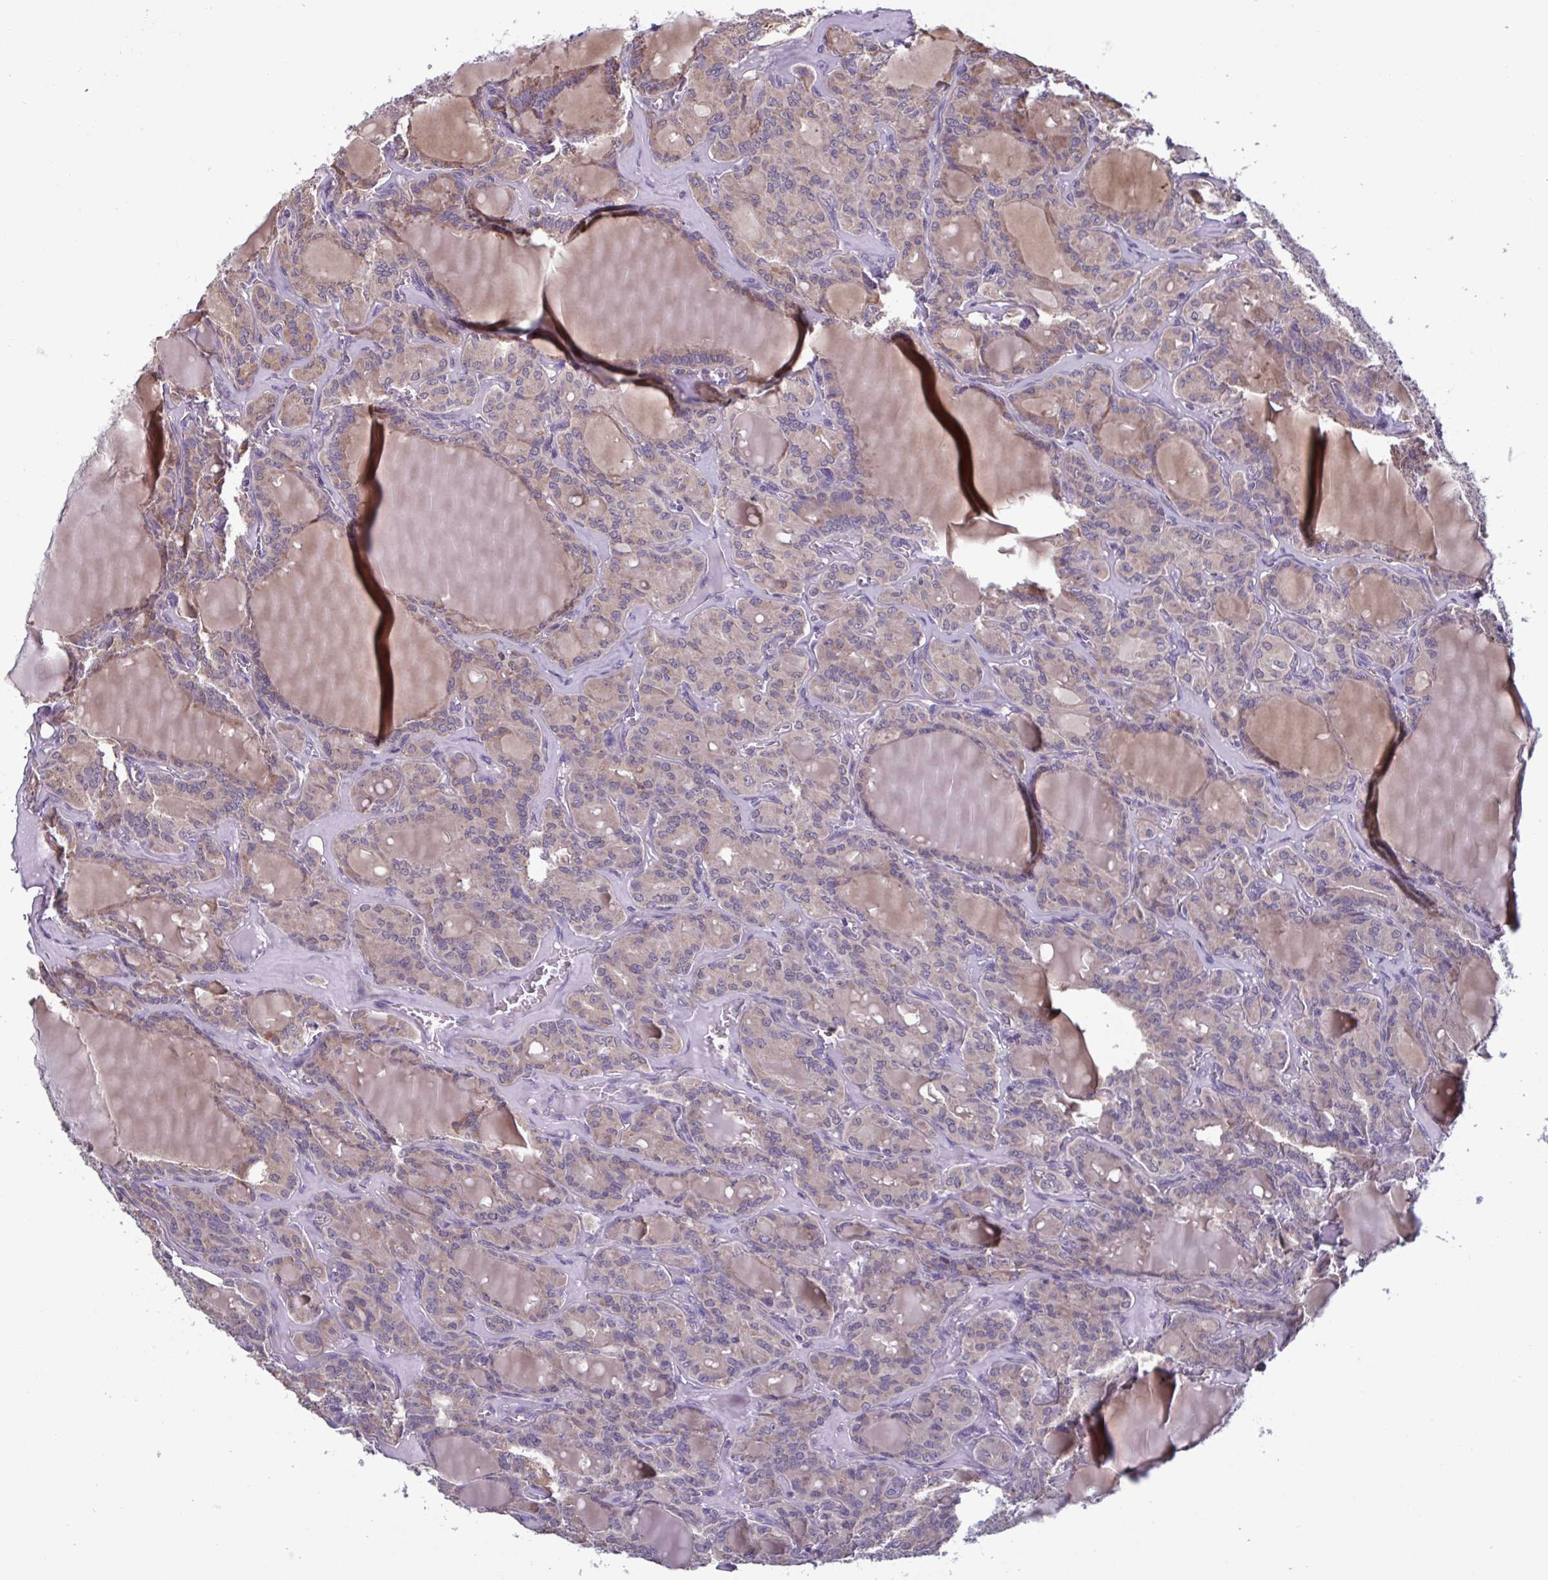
{"staining": {"intensity": "weak", "quantity": "25%-75%", "location": "cytoplasmic/membranous"}, "tissue": "thyroid cancer", "cell_type": "Tumor cells", "image_type": "cancer", "snomed": [{"axis": "morphology", "description": "Papillary adenocarcinoma, NOS"}, {"axis": "topography", "description": "Thyroid gland"}], "caption": "Immunohistochemistry (DAB (3,3'-diaminobenzidine)) staining of thyroid cancer (papillary adenocarcinoma) displays weak cytoplasmic/membranous protein positivity in about 25%-75% of tumor cells. The staining is performed using DAB brown chromogen to label protein expression. The nuclei are counter-stained blue using hematoxylin.", "gene": "CD1E", "patient": {"sex": "male", "age": 87}}